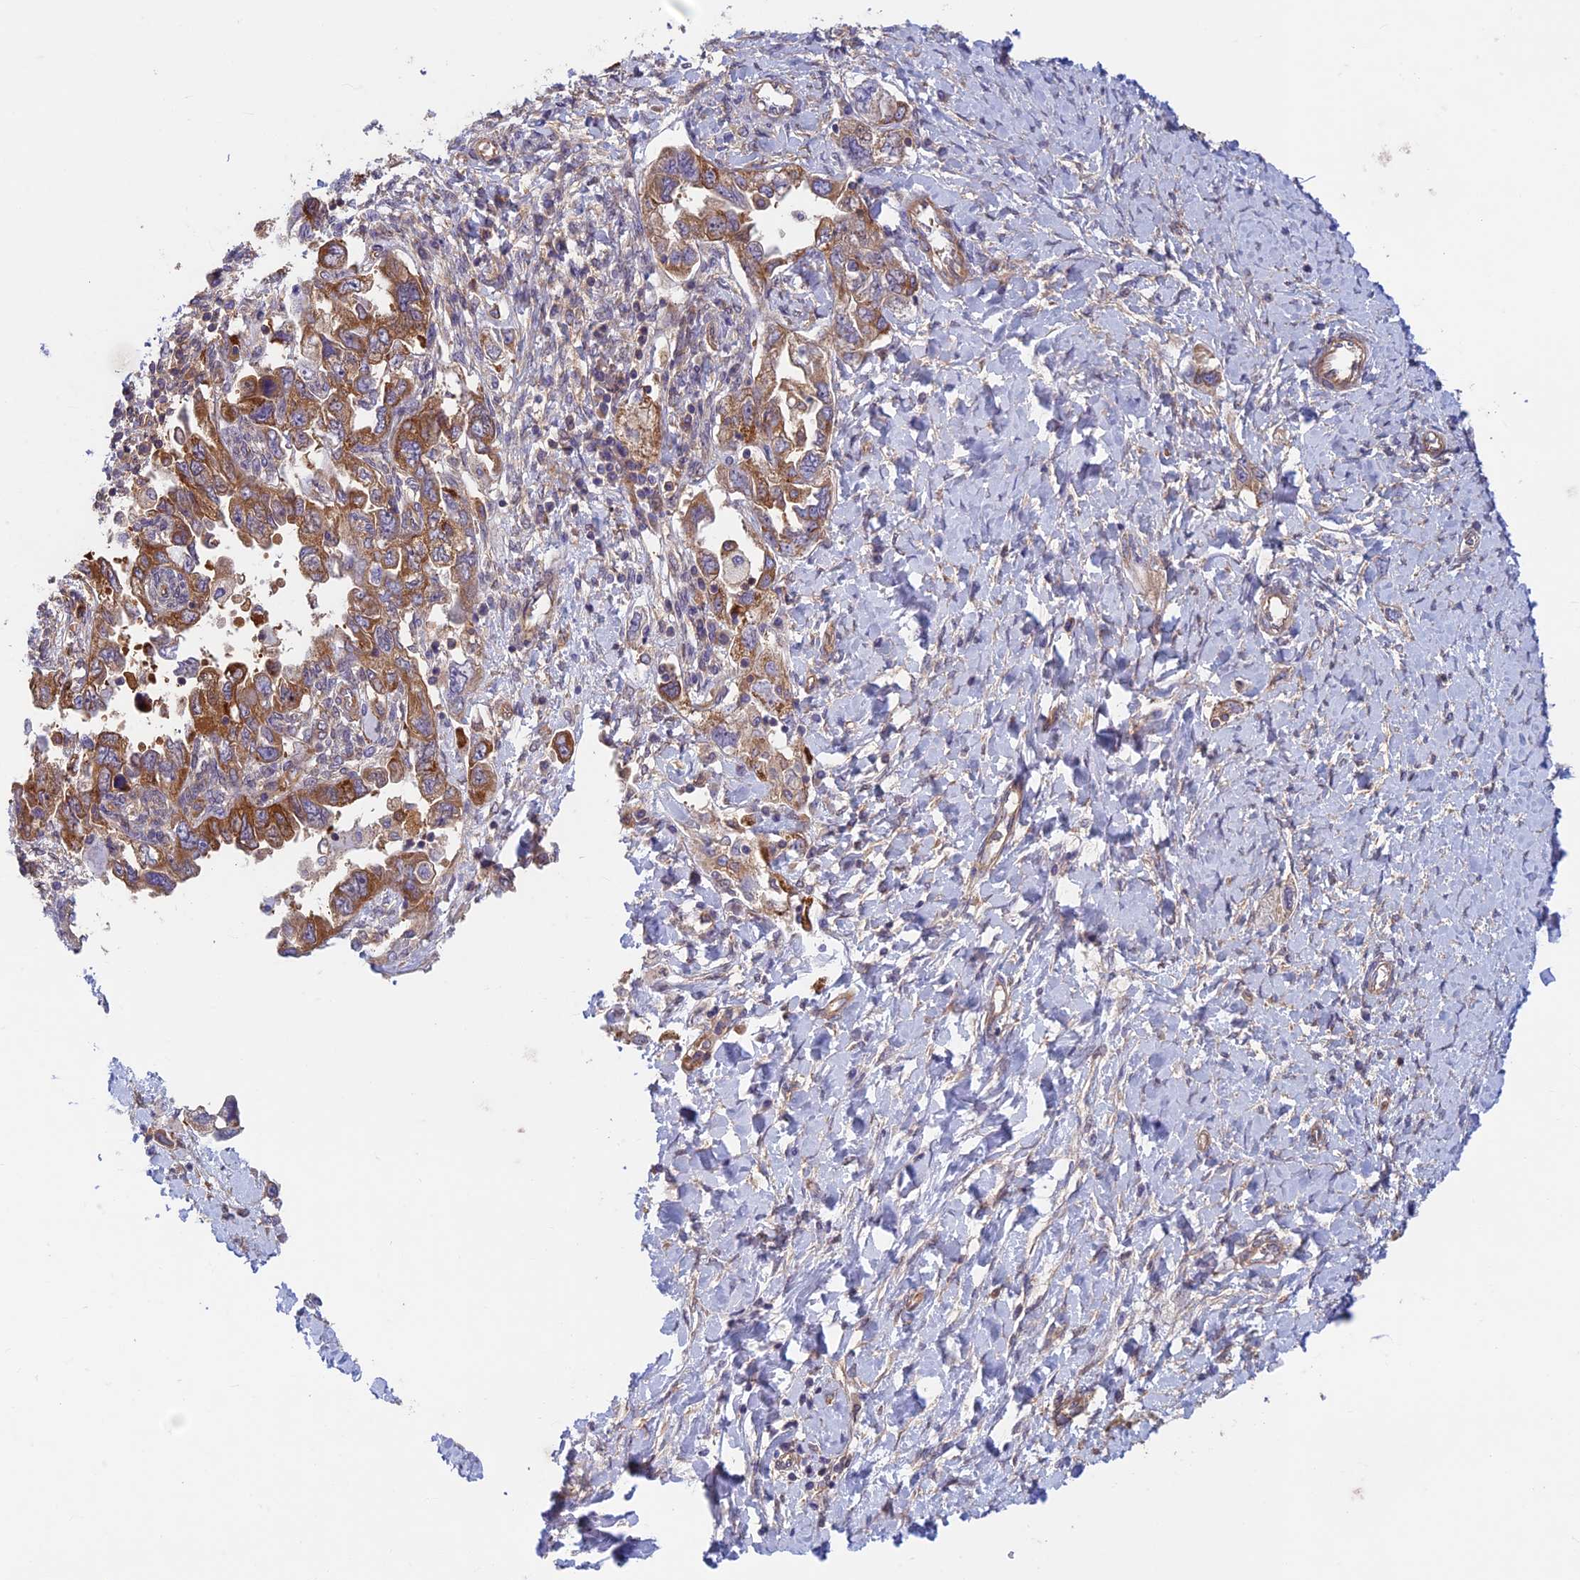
{"staining": {"intensity": "moderate", "quantity": ">75%", "location": "cytoplasmic/membranous"}, "tissue": "ovarian cancer", "cell_type": "Tumor cells", "image_type": "cancer", "snomed": [{"axis": "morphology", "description": "Carcinoma, NOS"}, {"axis": "morphology", "description": "Cystadenocarcinoma, serous, NOS"}, {"axis": "topography", "description": "Ovary"}], "caption": "The immunohistochemical stain labels moderate cytoplasmic/membranous expression in tumor cells of ovarian cancer tissue. Using DAB (brown) and hematoxylin (blue) stains, captured at high magnification using brightfield microscopy.", "gene": "DNM1L", "patient": {"sex": "female", "age": 69}}